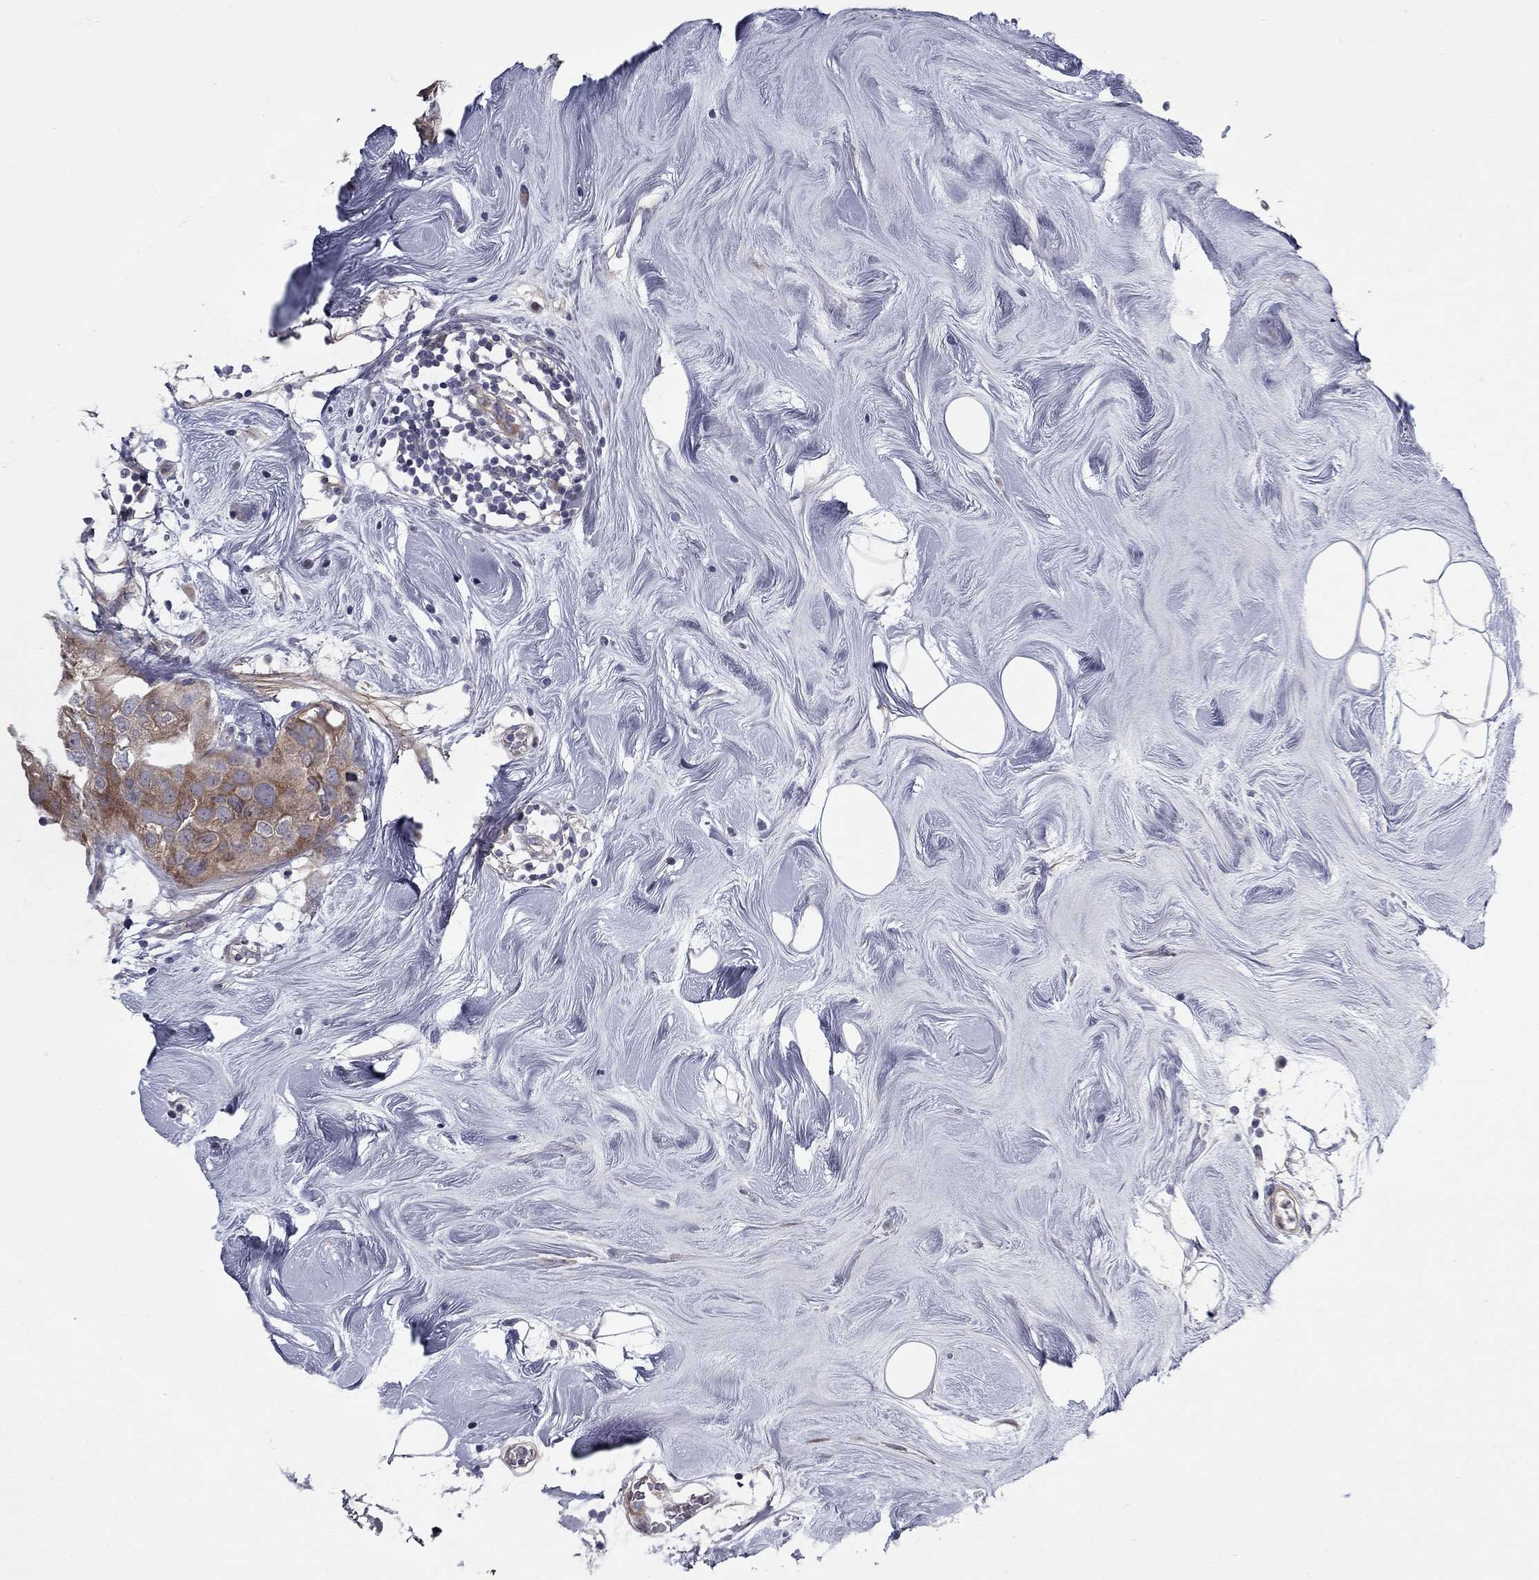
{"staining": {"intensity": "moderate", "quantity": ">75%", "location": "cytoplasmic/membranous"}, "tissue": "breast cancer", "cell_type": "Tumor cells", "image_type": "cancer", "snomed": [{"axis": "morphology", "description": "Normal tissue, NOS"}, {"axis": "morphology", "description": "Duct carcinoma"}, {"axis": "topography", "description": "Breast"}], "caption": "Protein expression analysis of human breast infiltrating ductal carcinoma reveals moderate cytoplasmic/membranous staining in approximately >75% of tumor cells. Nuclei are stained in blue.", "gene": "DUSP7", "patient": {"sex": "female", "age": 40}}